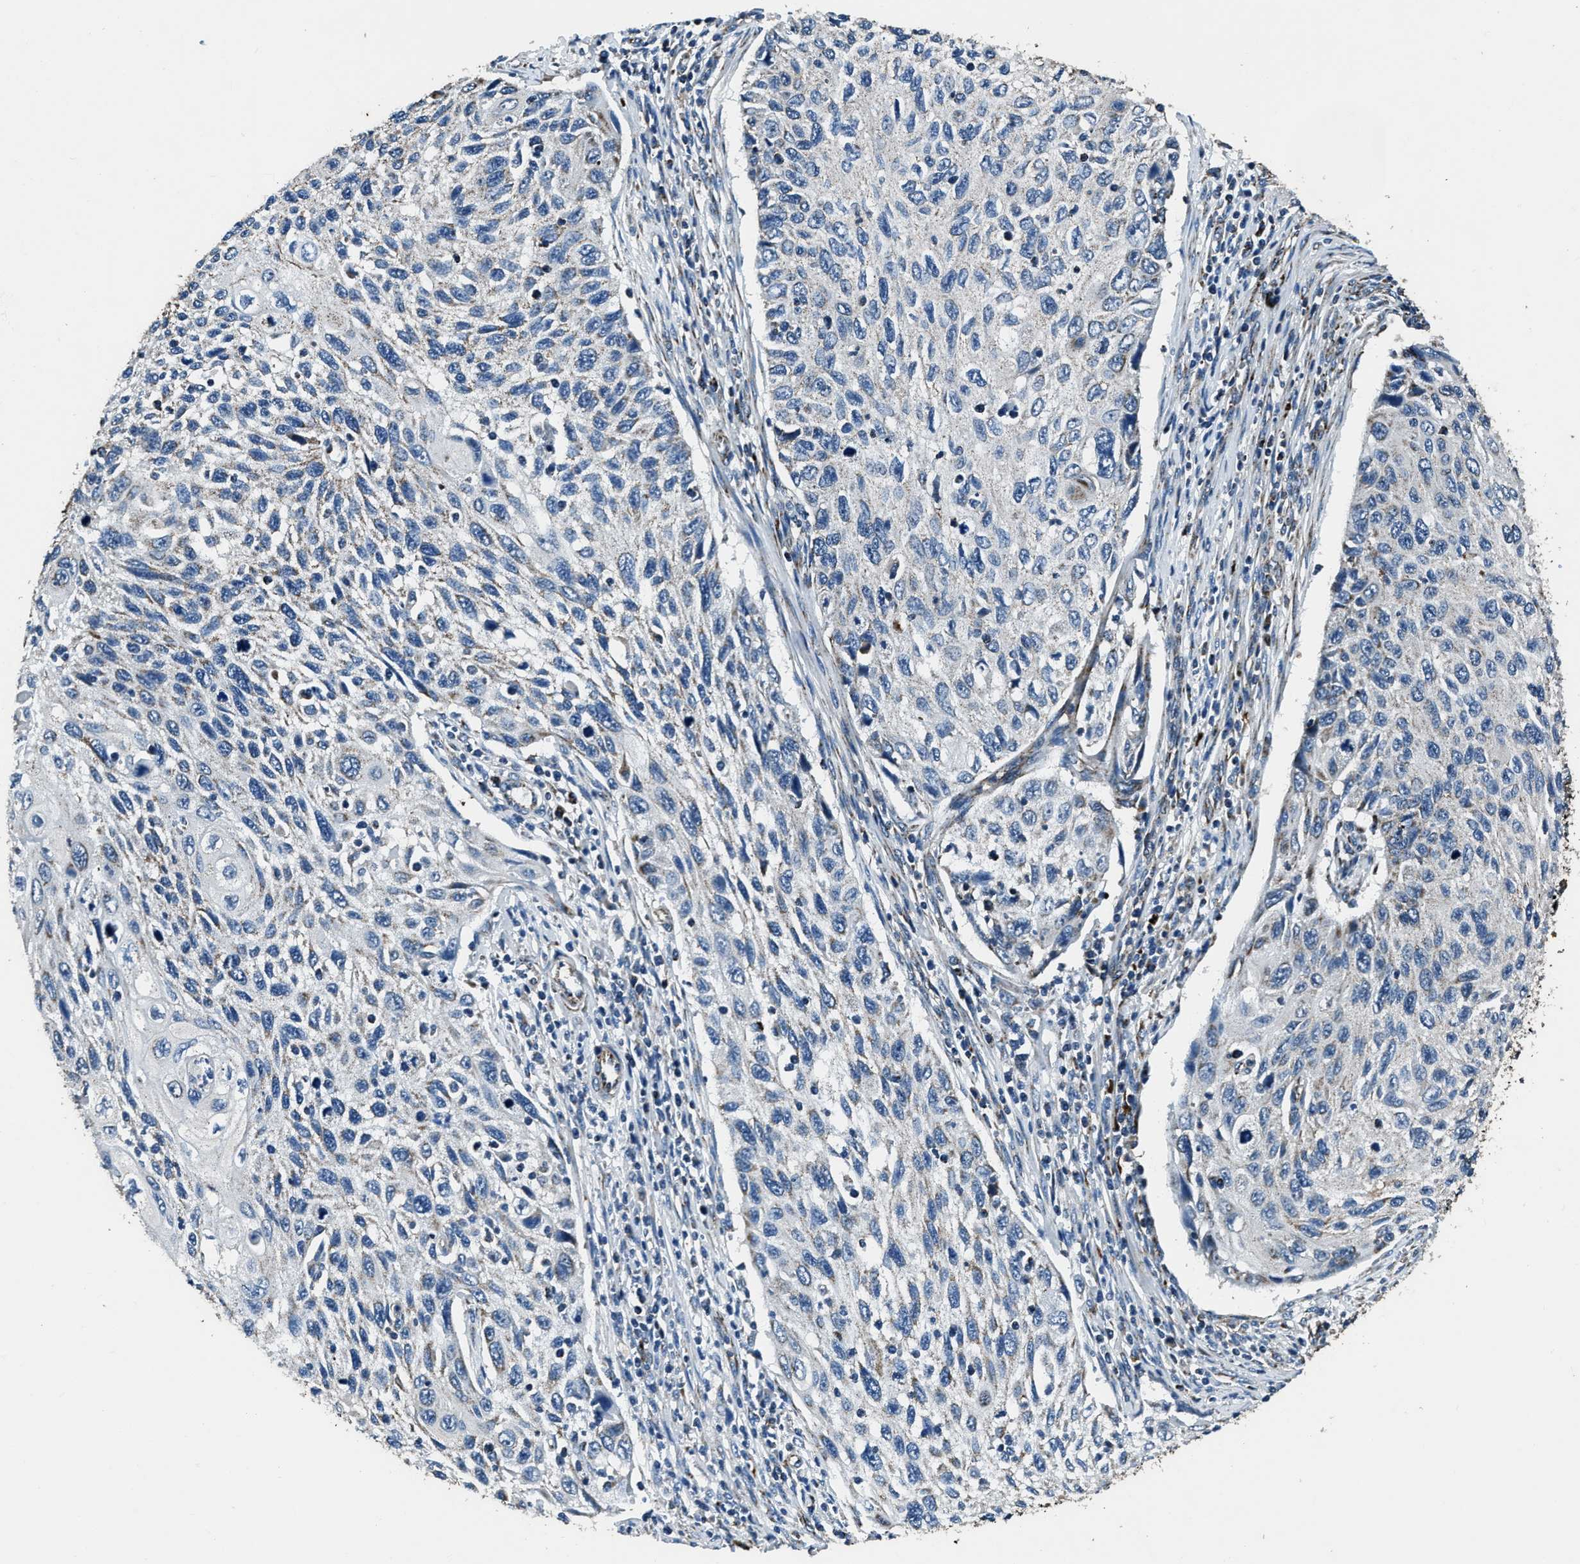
{"staining": {"intensity": "negative", "quantity": "none", "location": "none"}, "tissue": "cervical cancer", "cell_type": "Tumor cells", "image_type": "cancer", "snomed": [{"axis": "morphology", "description": "Squamous cell carcinoma, NOS"}, {"axis": "topography", "description": "Cervix"}], "caption": "The micrograph exhibits no staining of tumor cells in squamous cell carcinoma (cervical).", "gene": "OGDH", "patient": {"sex": "female", "age": 70}}